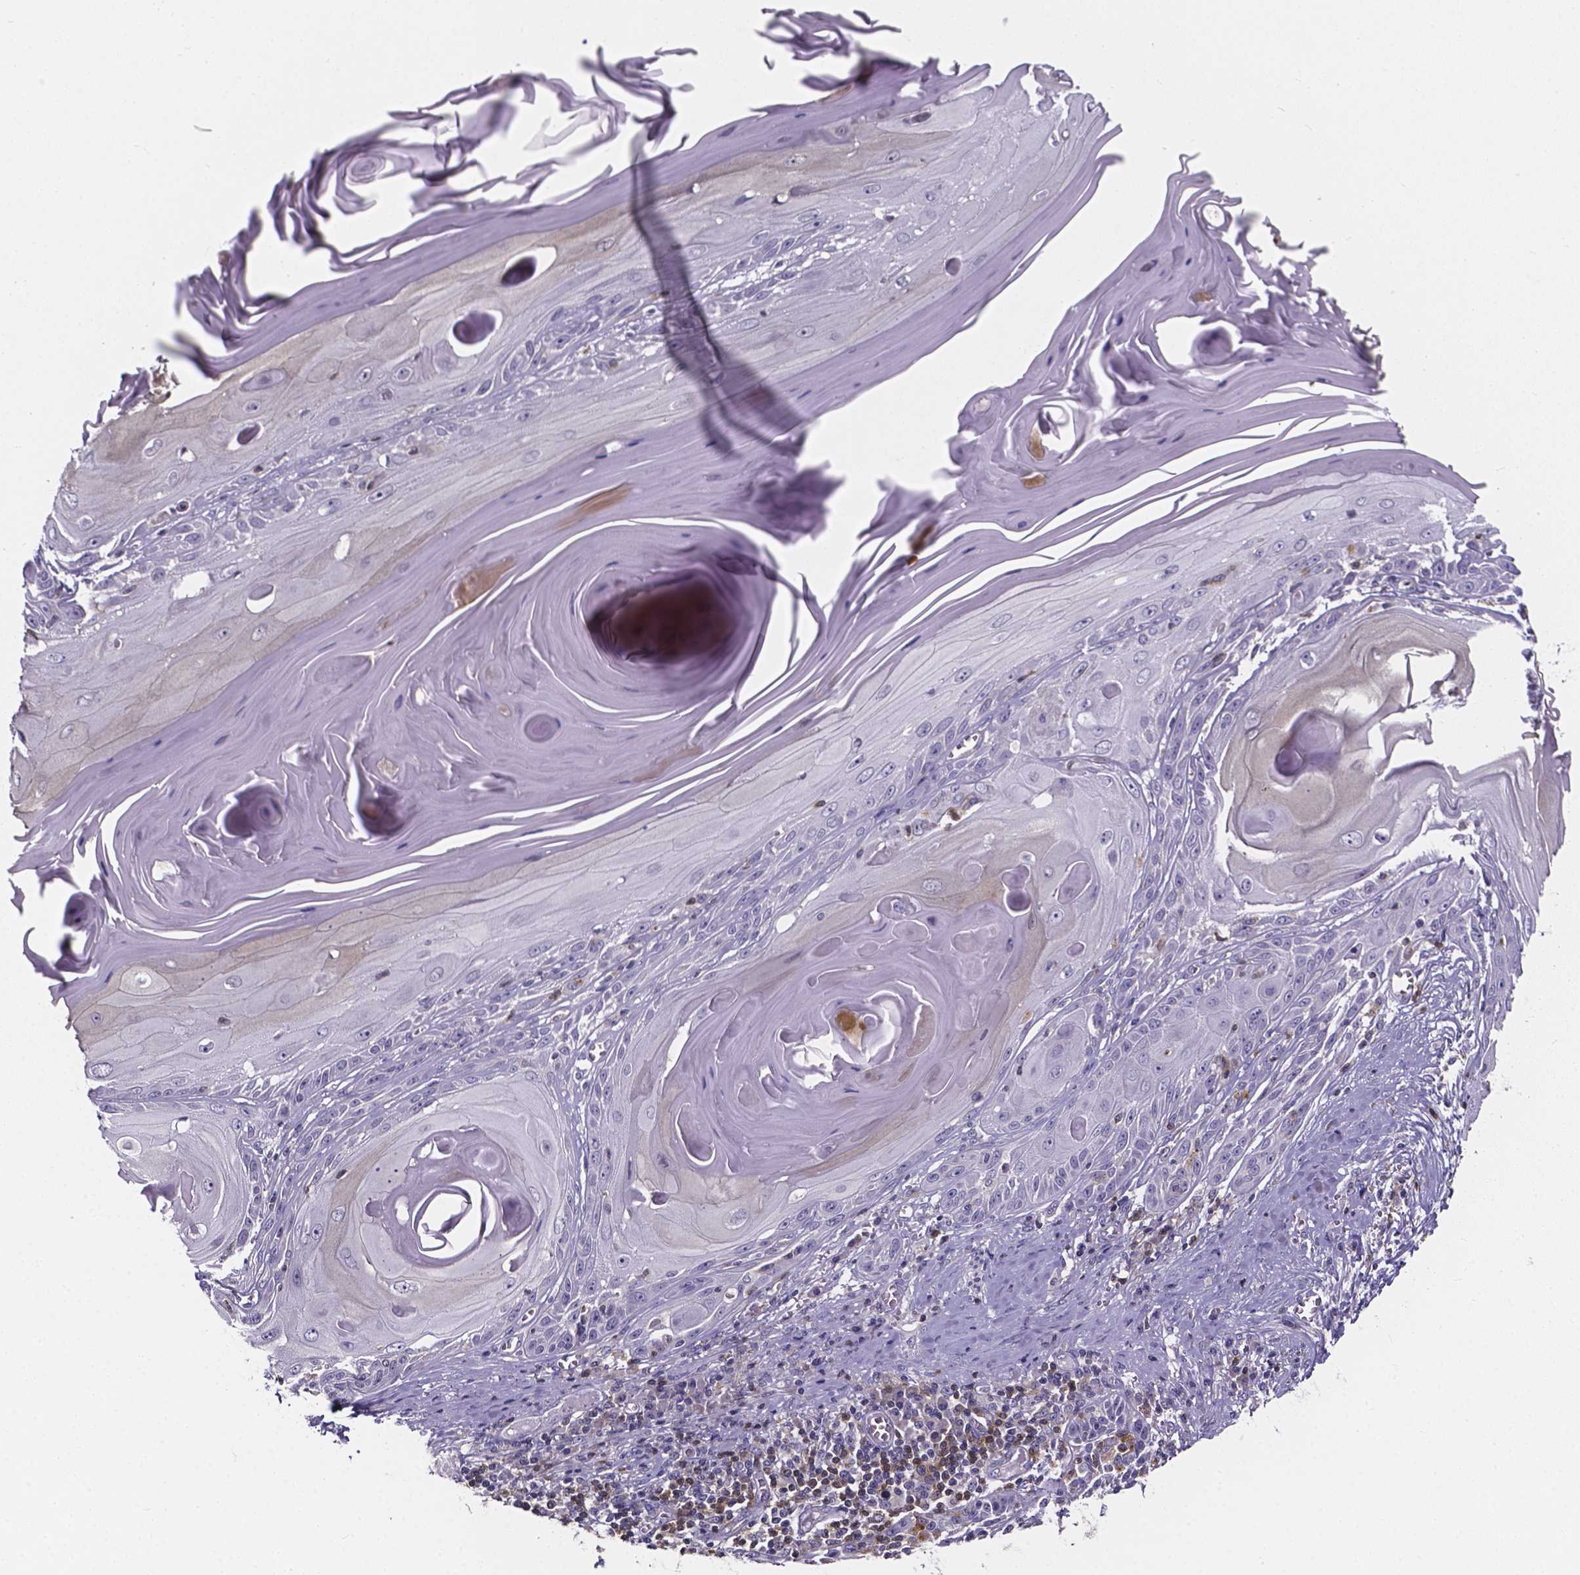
{"staining": {"intensity": "negative", "quantity": "none", "location": "none"}, "tissue": "skin cancer", "cell_type": "Tumor cells", "image_type": "cancer", "snomed": [{"axis": "morphology", "description": "Squamous cell carcinoma, NOS"}, {"axis": "topography", "description": "Skin"}, {"axis": "topography", "description": "Vulva"}], "caption": "Squamous cell carcinoma (skin) was stained to show a protein in brown. There is no significant positivity in tumor cells.", "gene": "THEMIS", "patient": {"sex": "female", "age": 85}}